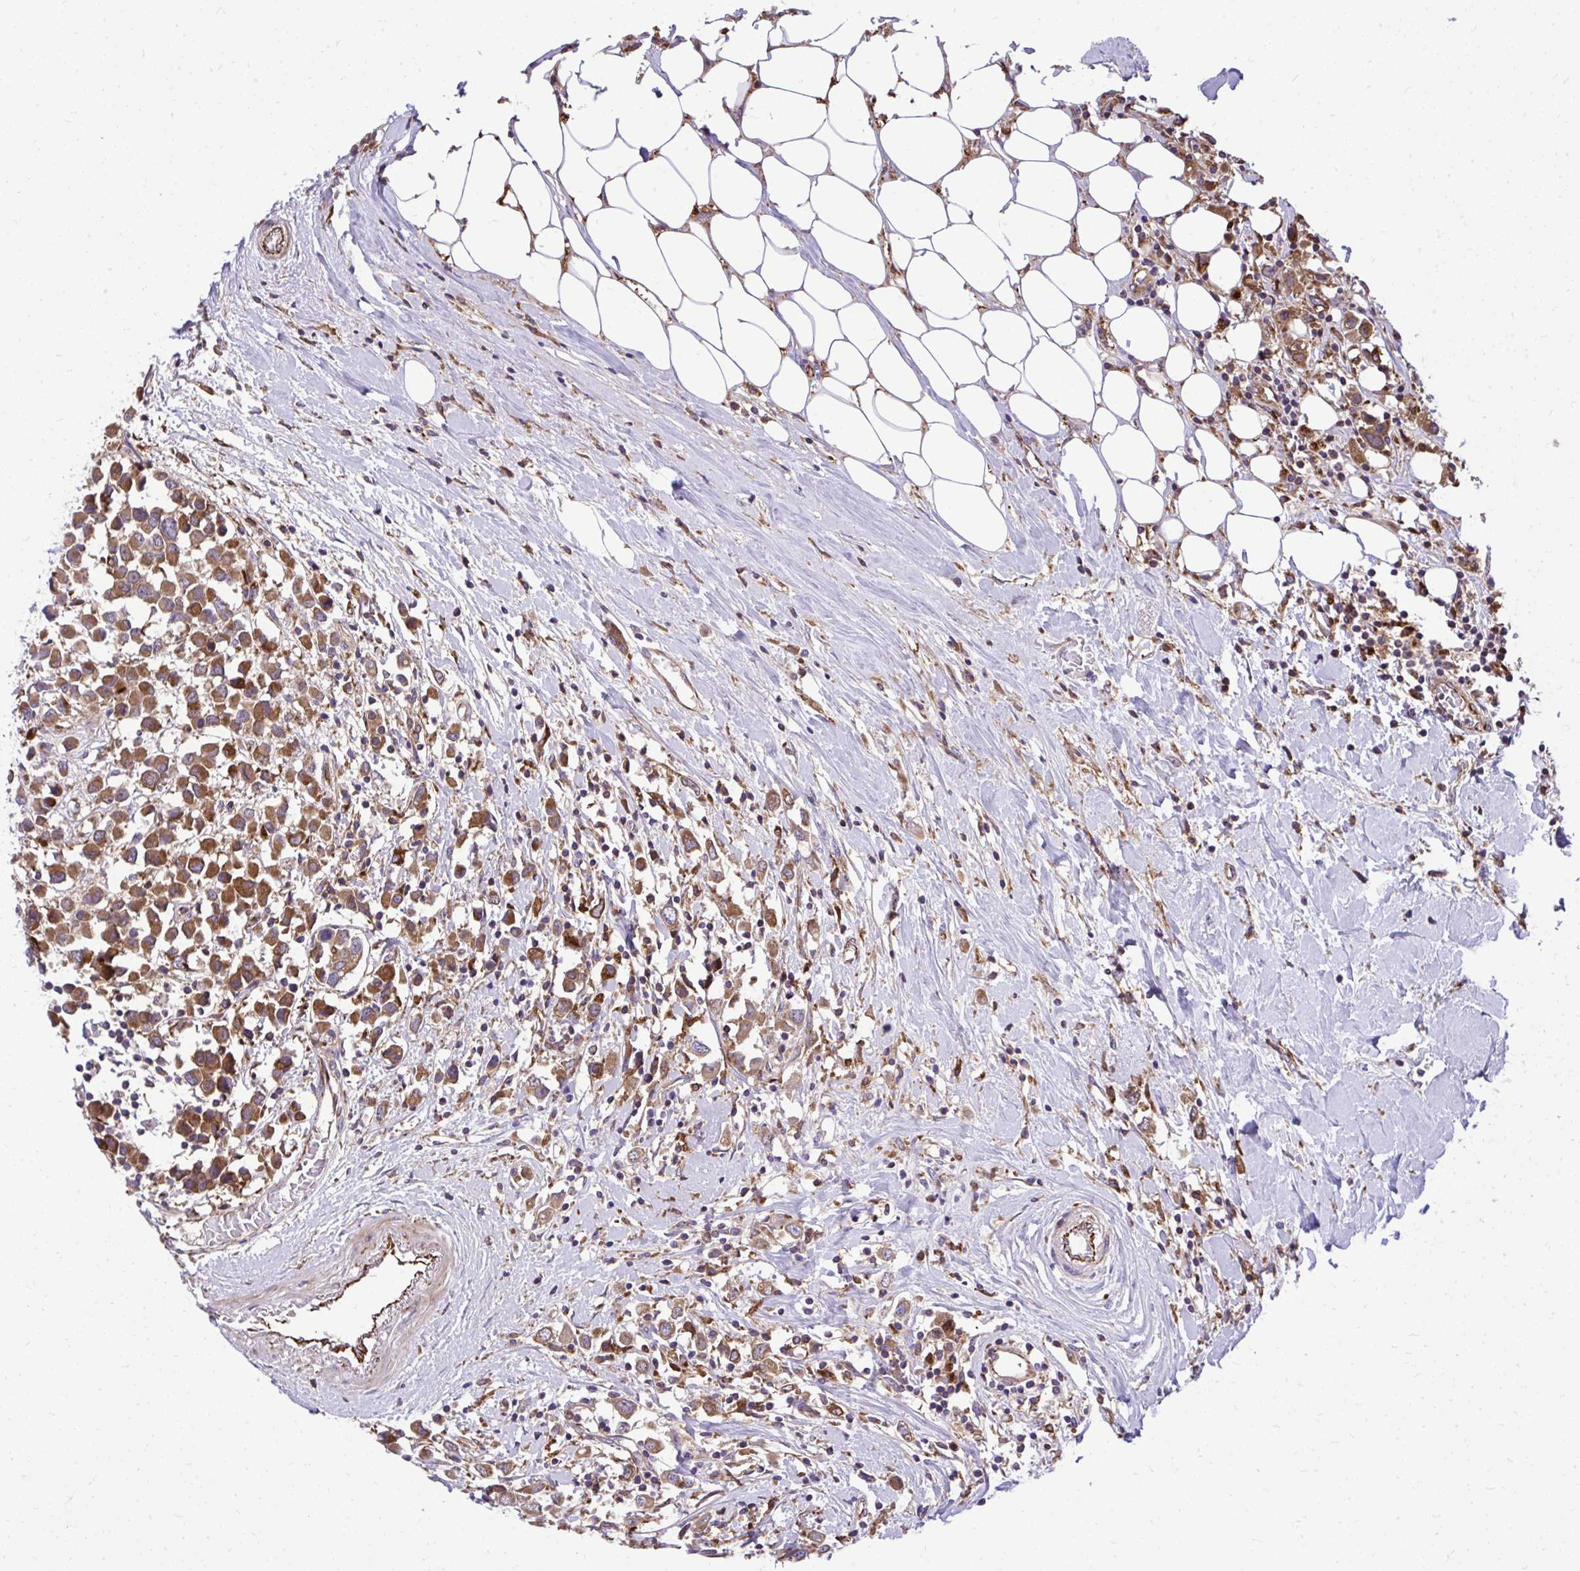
{"staining": {"intensity": "moderate", "quantity": ">75%", "location": "cytoplasmic/membranous"}, "tissue": "breast cancer", "cell_type": "Tumor cells", "image_type": "cancer", "snomed": [{"axis": "morphology", "description": "Duct carcinoma"}, {"axis": "topography", "description": "Breast"}], "caption": "Brown immunohistochemical staining in human infiltrating ductal carcinoma (breast) exhibits moderate cytoplasmic/membranous expression in about >75% of tumor cells.", "gene": "PAIP2", "patient": {"sex": "female", "age": 61}}